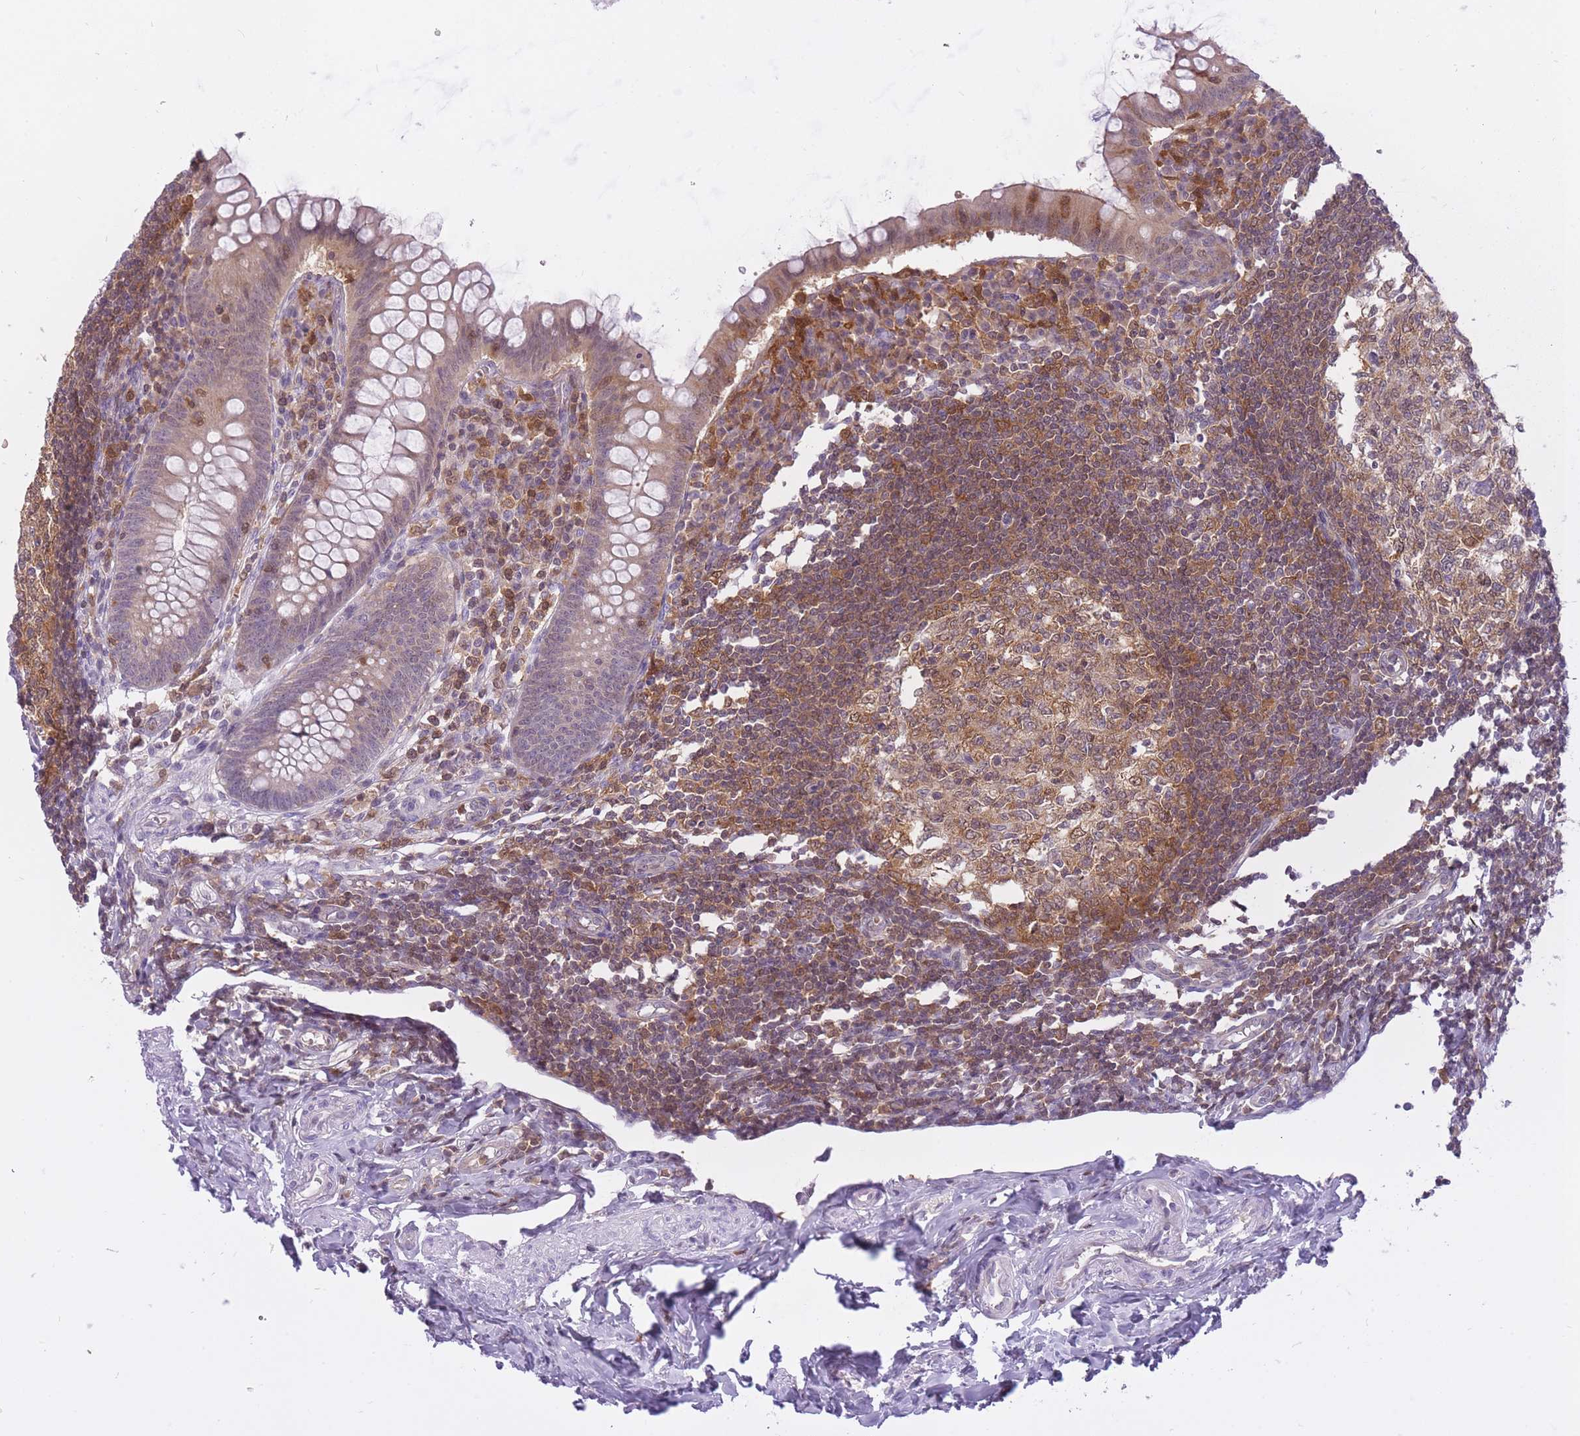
{"staining": {"intensity": "moderate", "quantity": "25%-75%", "location": "cytoplasmic/membranous"}, "tissue": "appendix", "cell_type": "Glandular cells", "image_type": "normal", "snomed": [{"axis": "morphology", "description": "Normal tissue, NOS"}, {"axis": "topography", "description": "Appendix"}], "caption": "Moderate cytoplasmic/membranous staining for a protein is identified in approximately 25%-75% of glandular cells of normal appendix using IHC.", "gene": "CXorf38", "patient": {"sex": "female", "age": 33}}